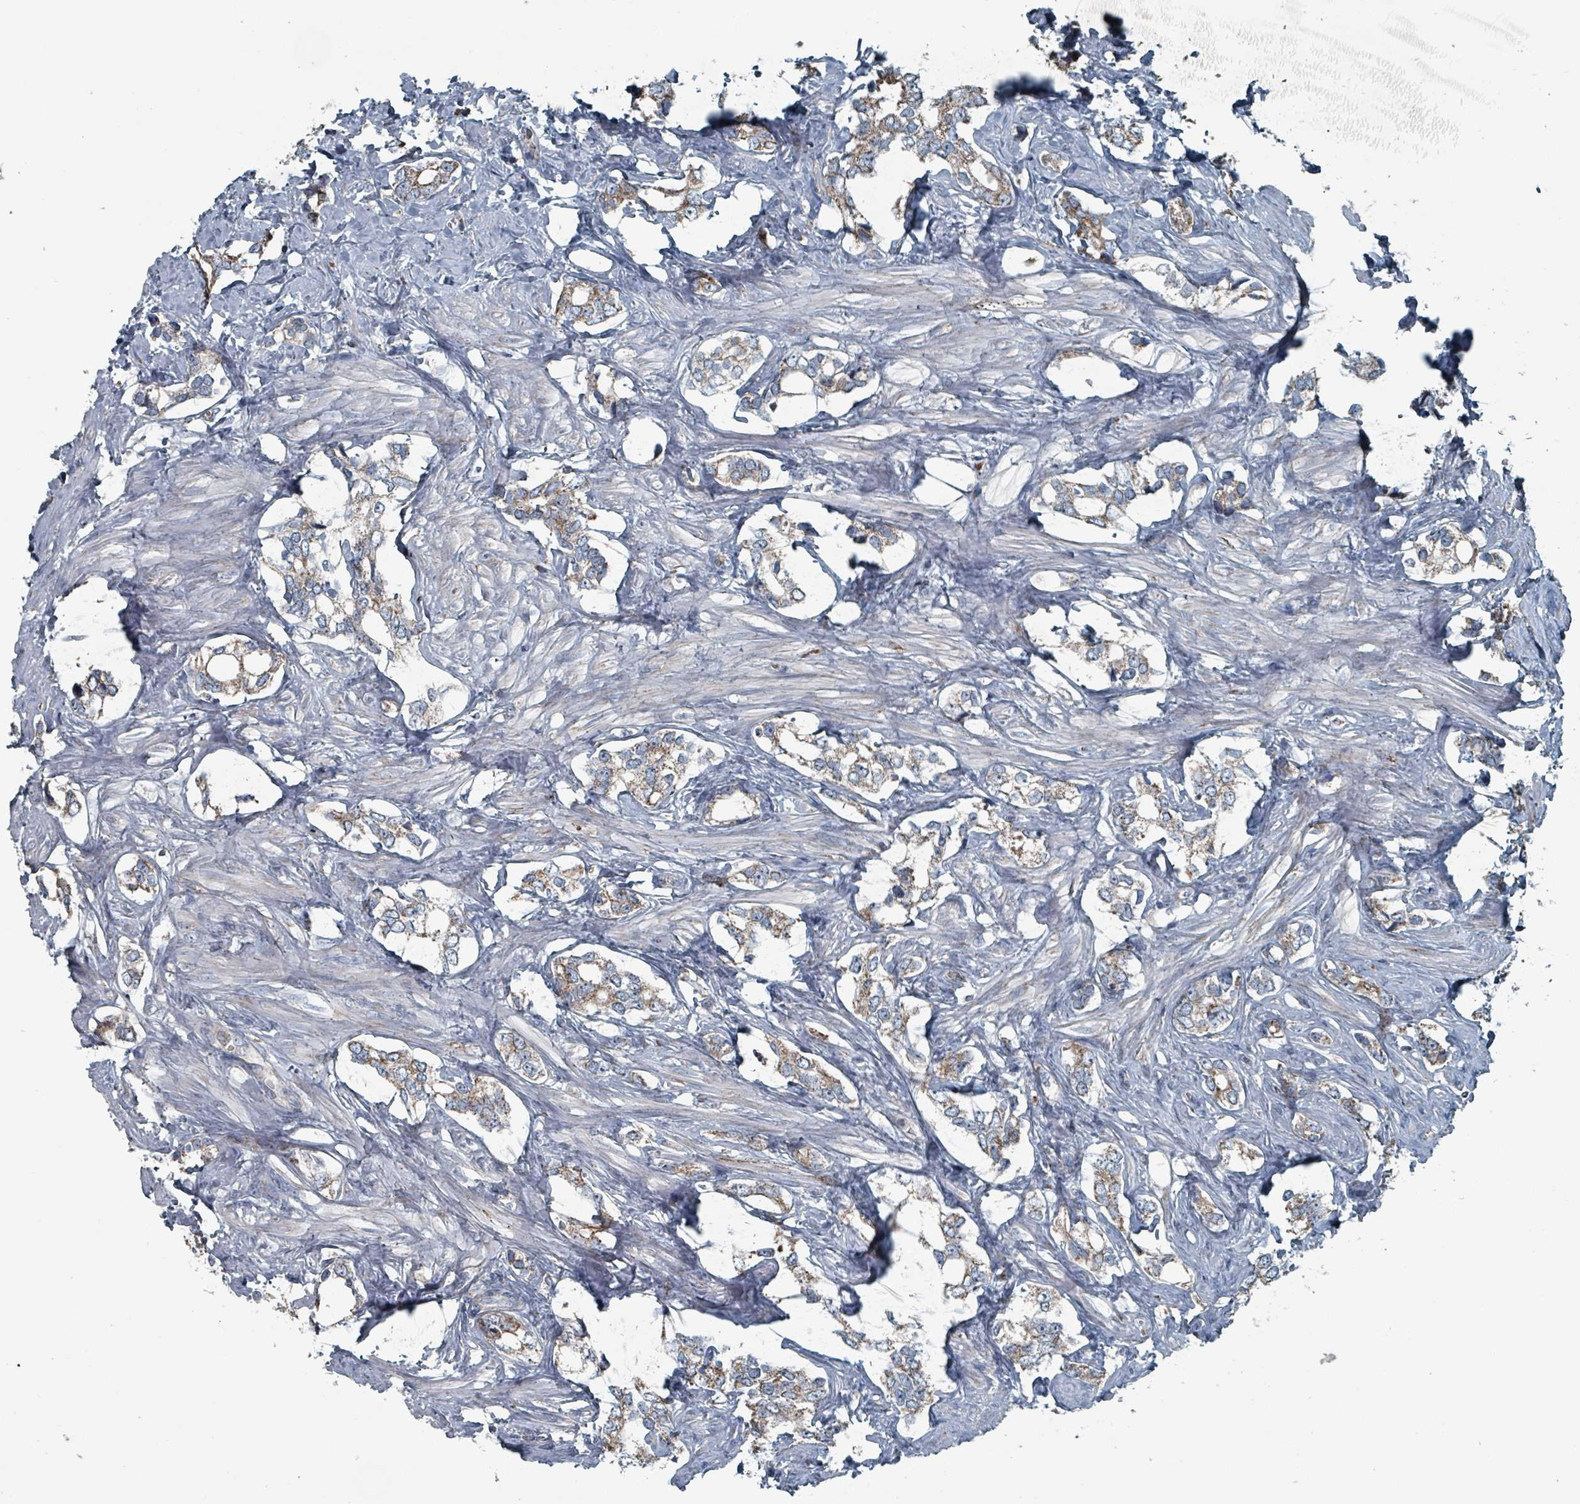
{"staining": {"intensity": "weak", "quantity": ">75%", "location": "cytoplasmic/membranous"}, "tissue": "prostate cancer", "cell_type": "Tumor cells", "image_type": "cancer", "snomed": [{"axis": "morphology", "description": "Adenocarcinoma, High grade"}, {"axis": "topography", "description": "Prostate"}], "caption": "Immunohistochemical staining of human prostate cancer (adenocarcinoma (high-grade)) shows low levels of weak cytoplasmic/membranous protein positivity in about >75% of tumor cells.", "gene": "ABHD18", "patient": {"sex": "male", "age": 66}}